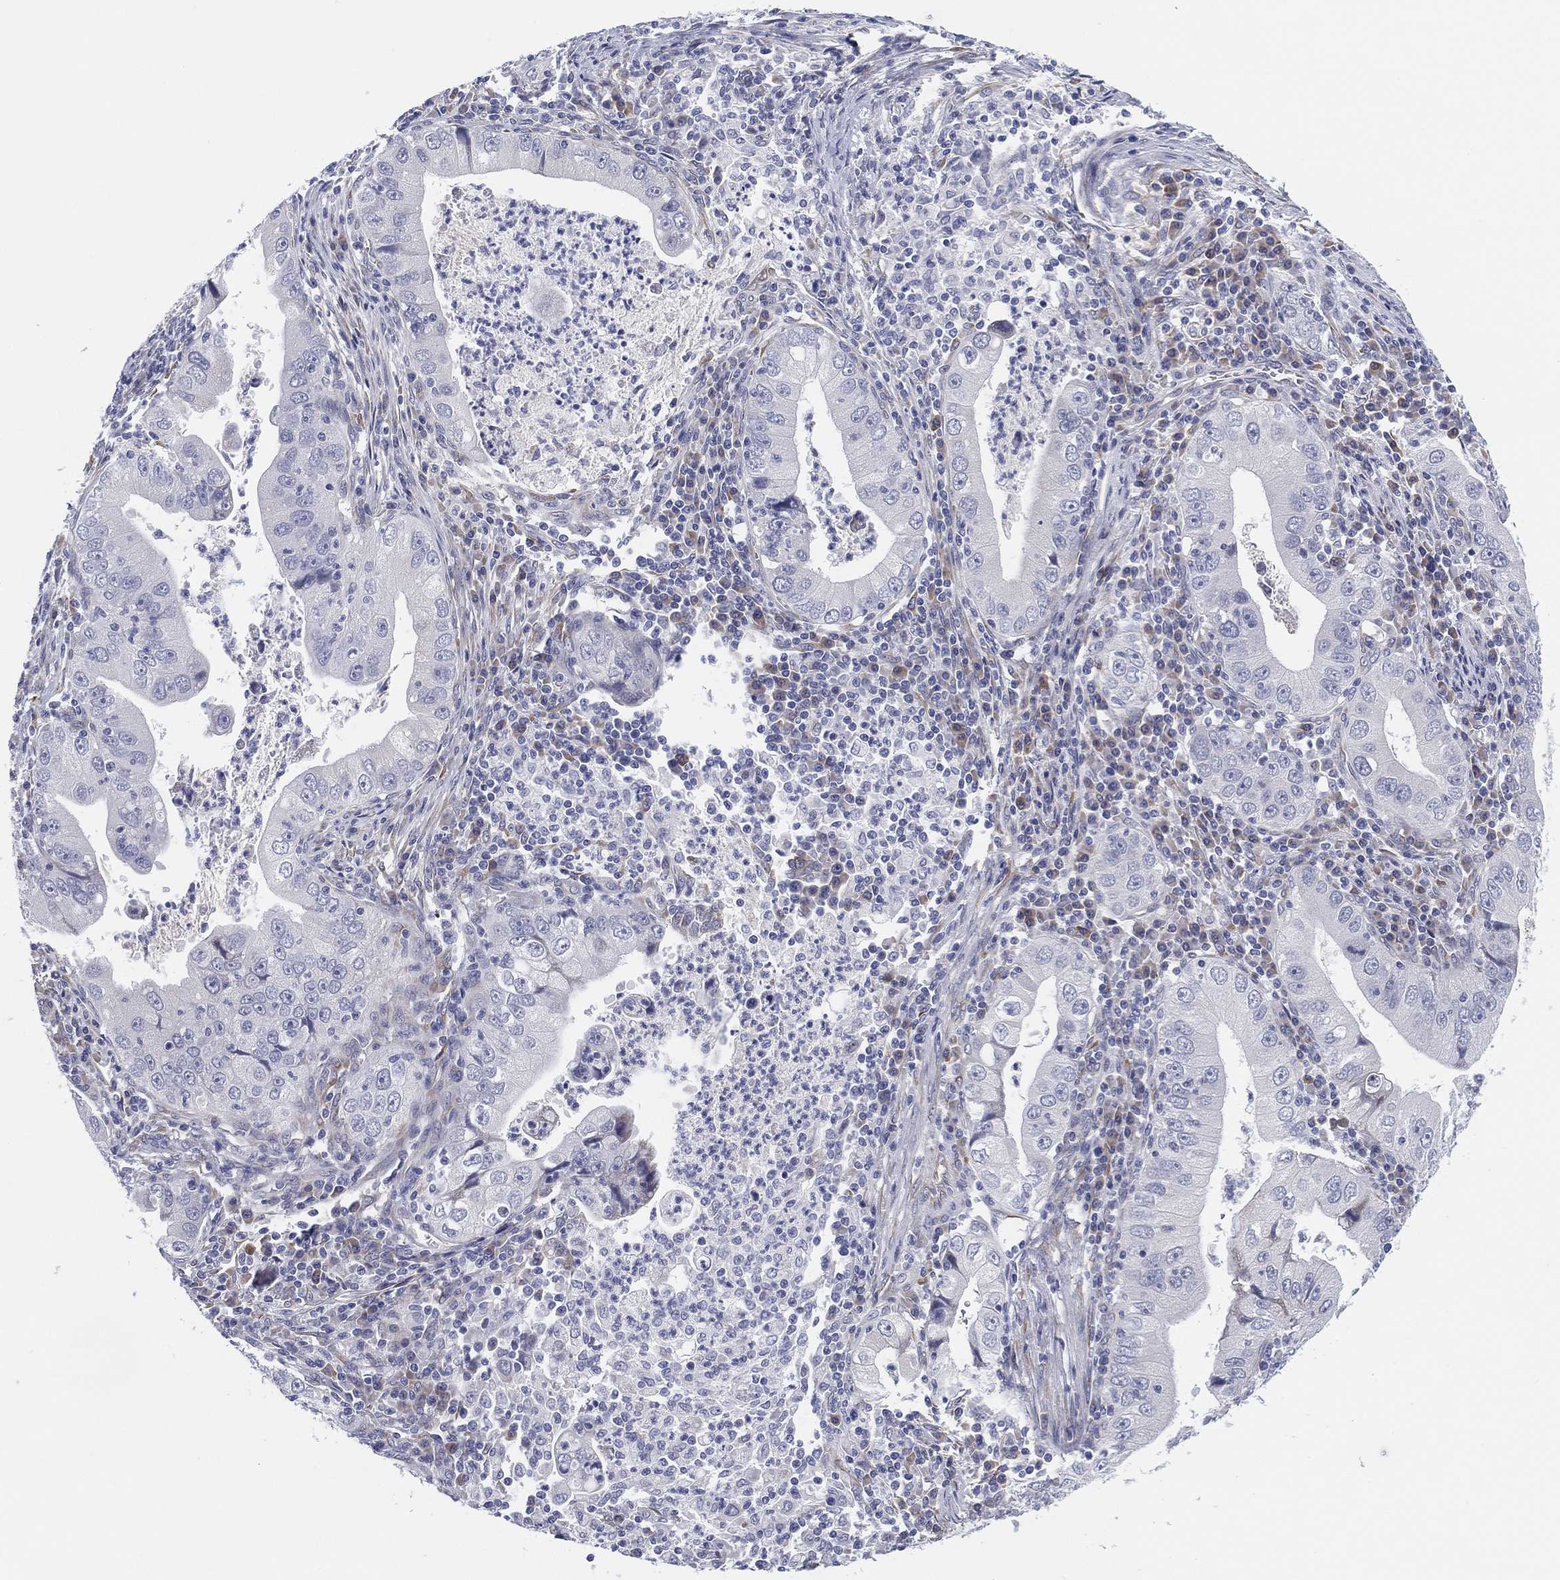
{"staining": {"intensity": "negative", "quantity": "none", "location": "none"}, "tissue": "stomach cancer", "cell_type": "Tumor cells", "image_type": "cancer", "snomed": [{"axis": "morphology", "description": "Adenocarcinoma, NOS"}, {"axis": "topography", "description": "Stomach"}], "caption": "DAB immunohistochemical staining of human stomach cancer (adenocarcinoma) shows no significant expression in tumor cells.", "gene": "MLF1", "patient": {"sex": "male", "age": 76}}